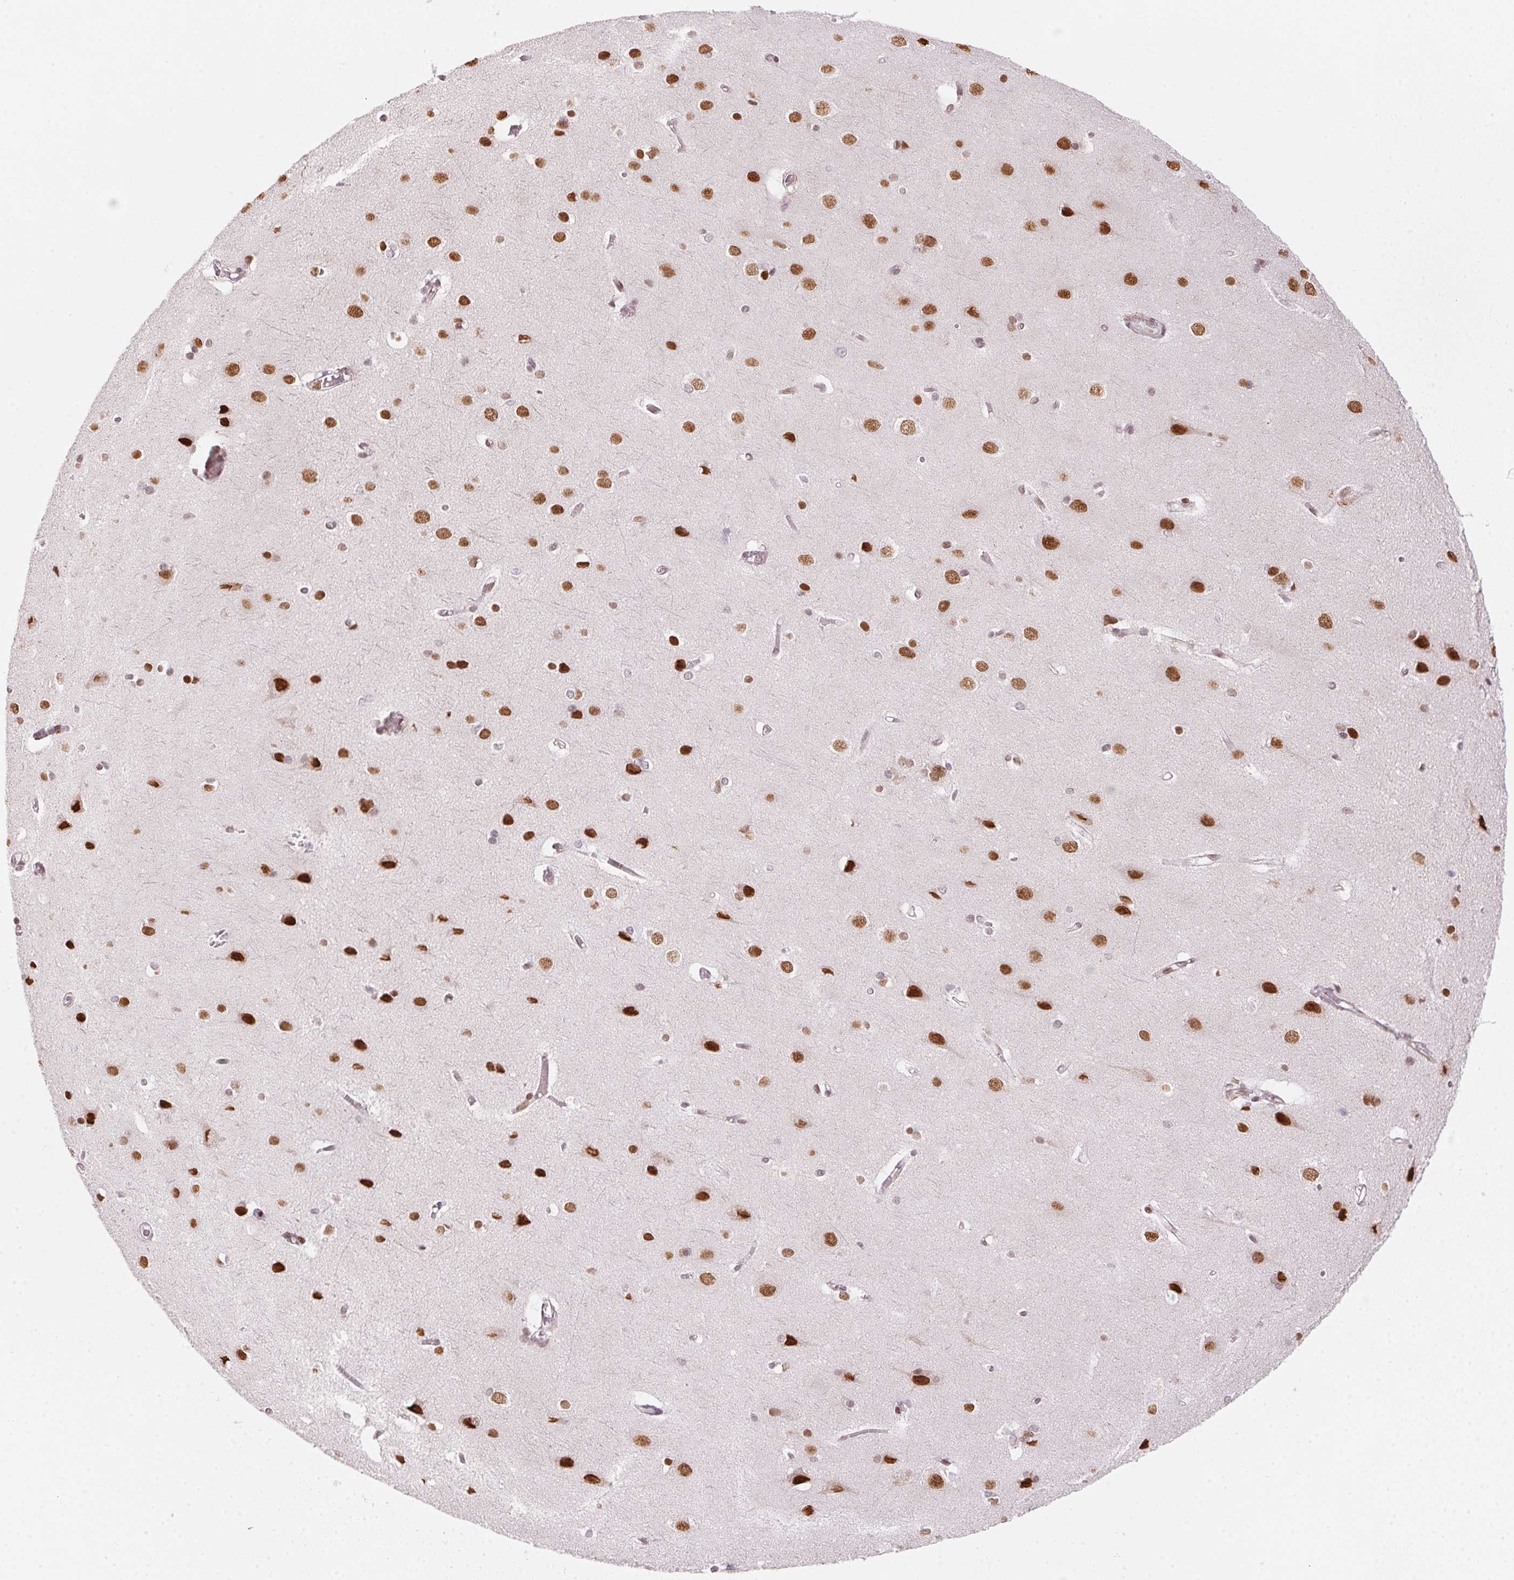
{"staining": {"intensity": "negative", "quantity": "none", "location": "none"}, "tissue": "cerebral cortex", "cell_type": "Endothelial cells", "image_type": "normal", "snomed": [{"axis": "morphology", "description": "Normal tissue, NOS"}, {"axis": "topography", "description": "Cerebral cortex"}], "caption": "IHC of benign cerebral cortex displays no staining in endothelial cells. Nuclei are stained in blue.", "gene": "KAT6A", "patient": {"sex": "male", "age": 37}}